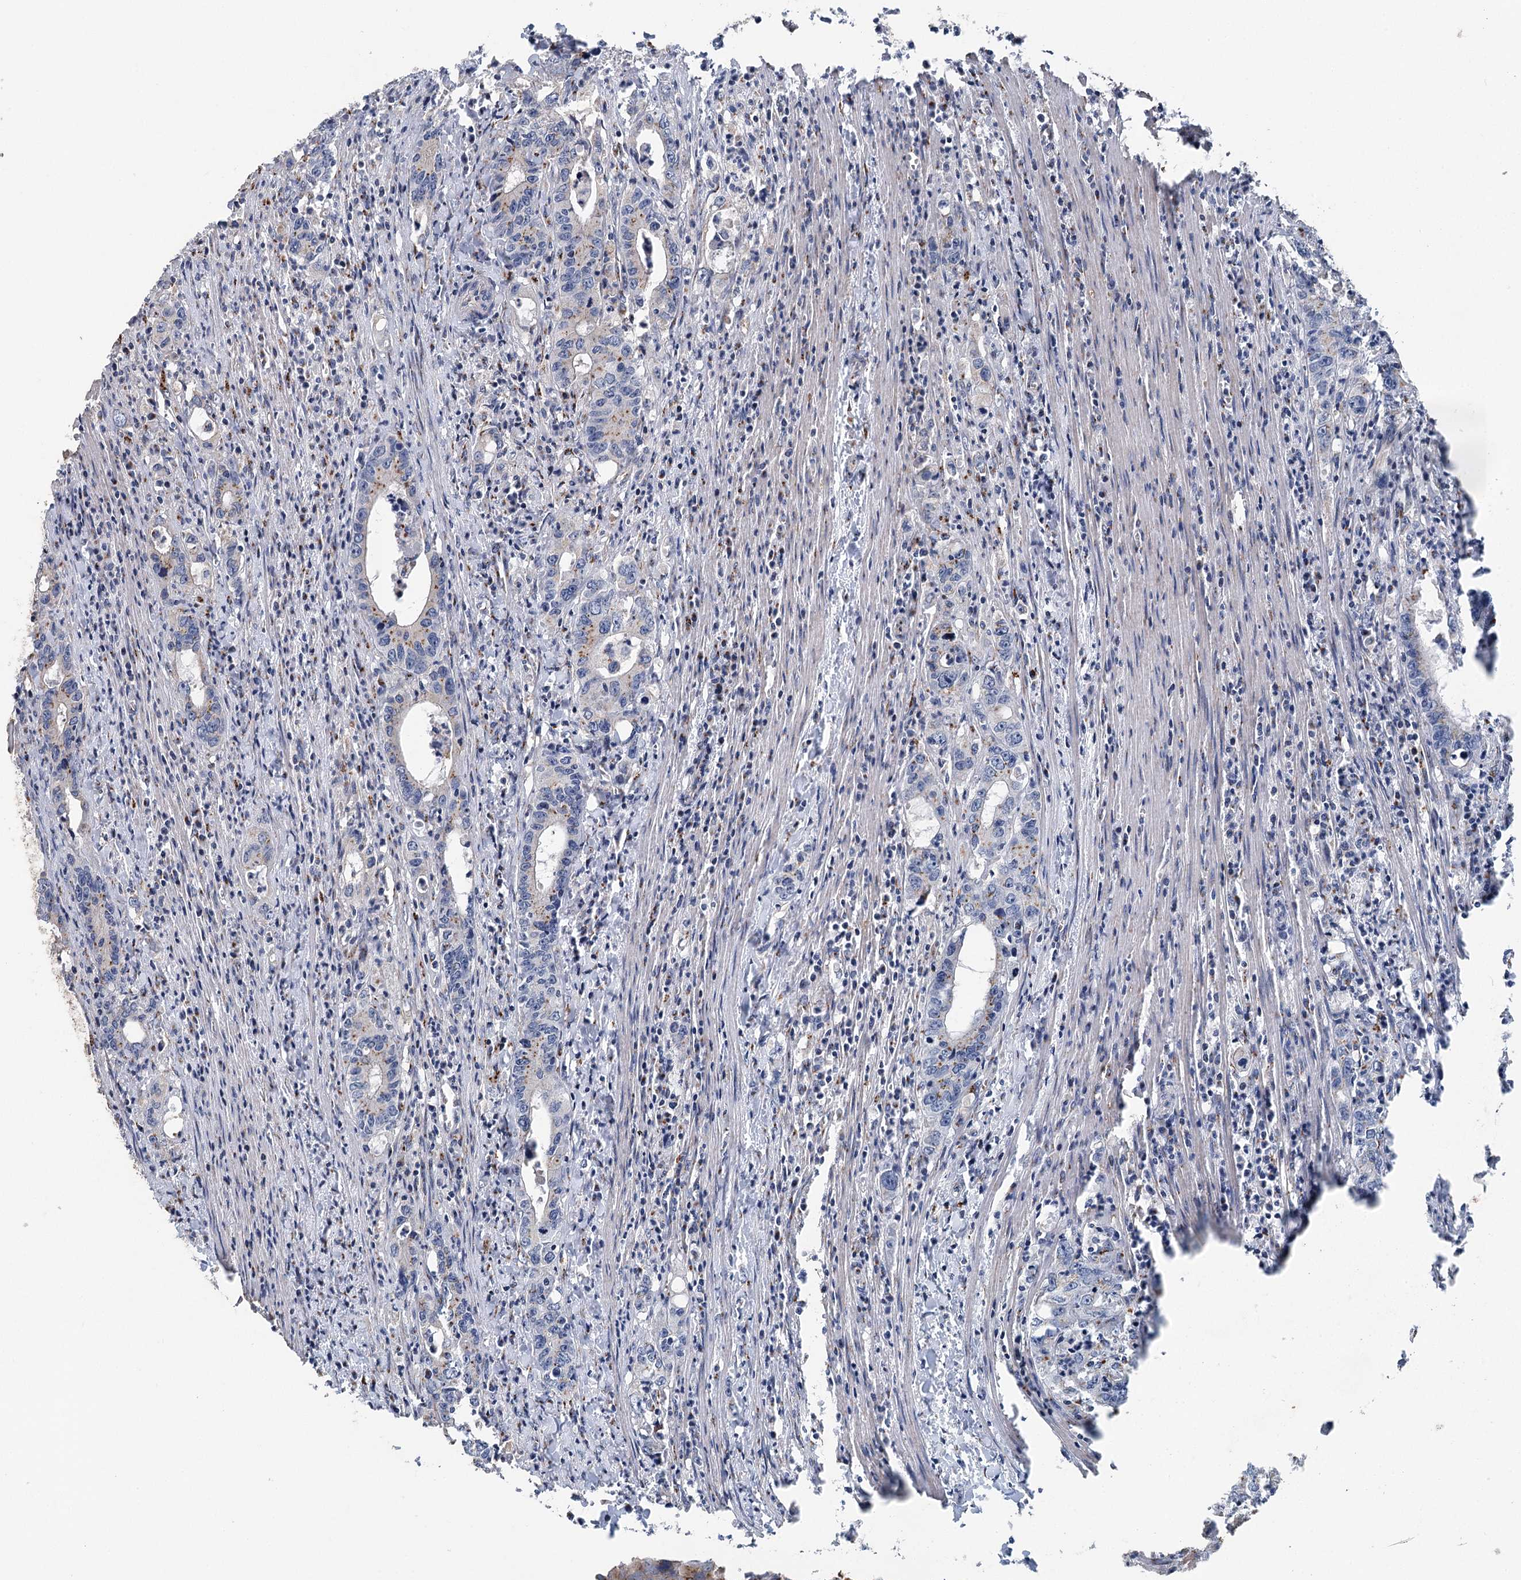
{"staining": {"intensity": "moderate", "quantity": "<25%", "location": "cytoplasmic/membranous"}, "tissue": "colorectal cancer", "cell_type": "Tumor cells", "image_type": "cancer", "snomed": [{"axis": "morphology", "description": "Adenocarcinoma, NOS"}, {"axis": "topography", "description": "Colon"}], "caption": "Brown immunohistochemical staining in human adenocarcinoma (colorectal) reveals moderate cytoplasmic/membranous staining in about <25% of tumor cells.", "gene": "ITIH5", "patient": {"sex": "female", "age": 75}}